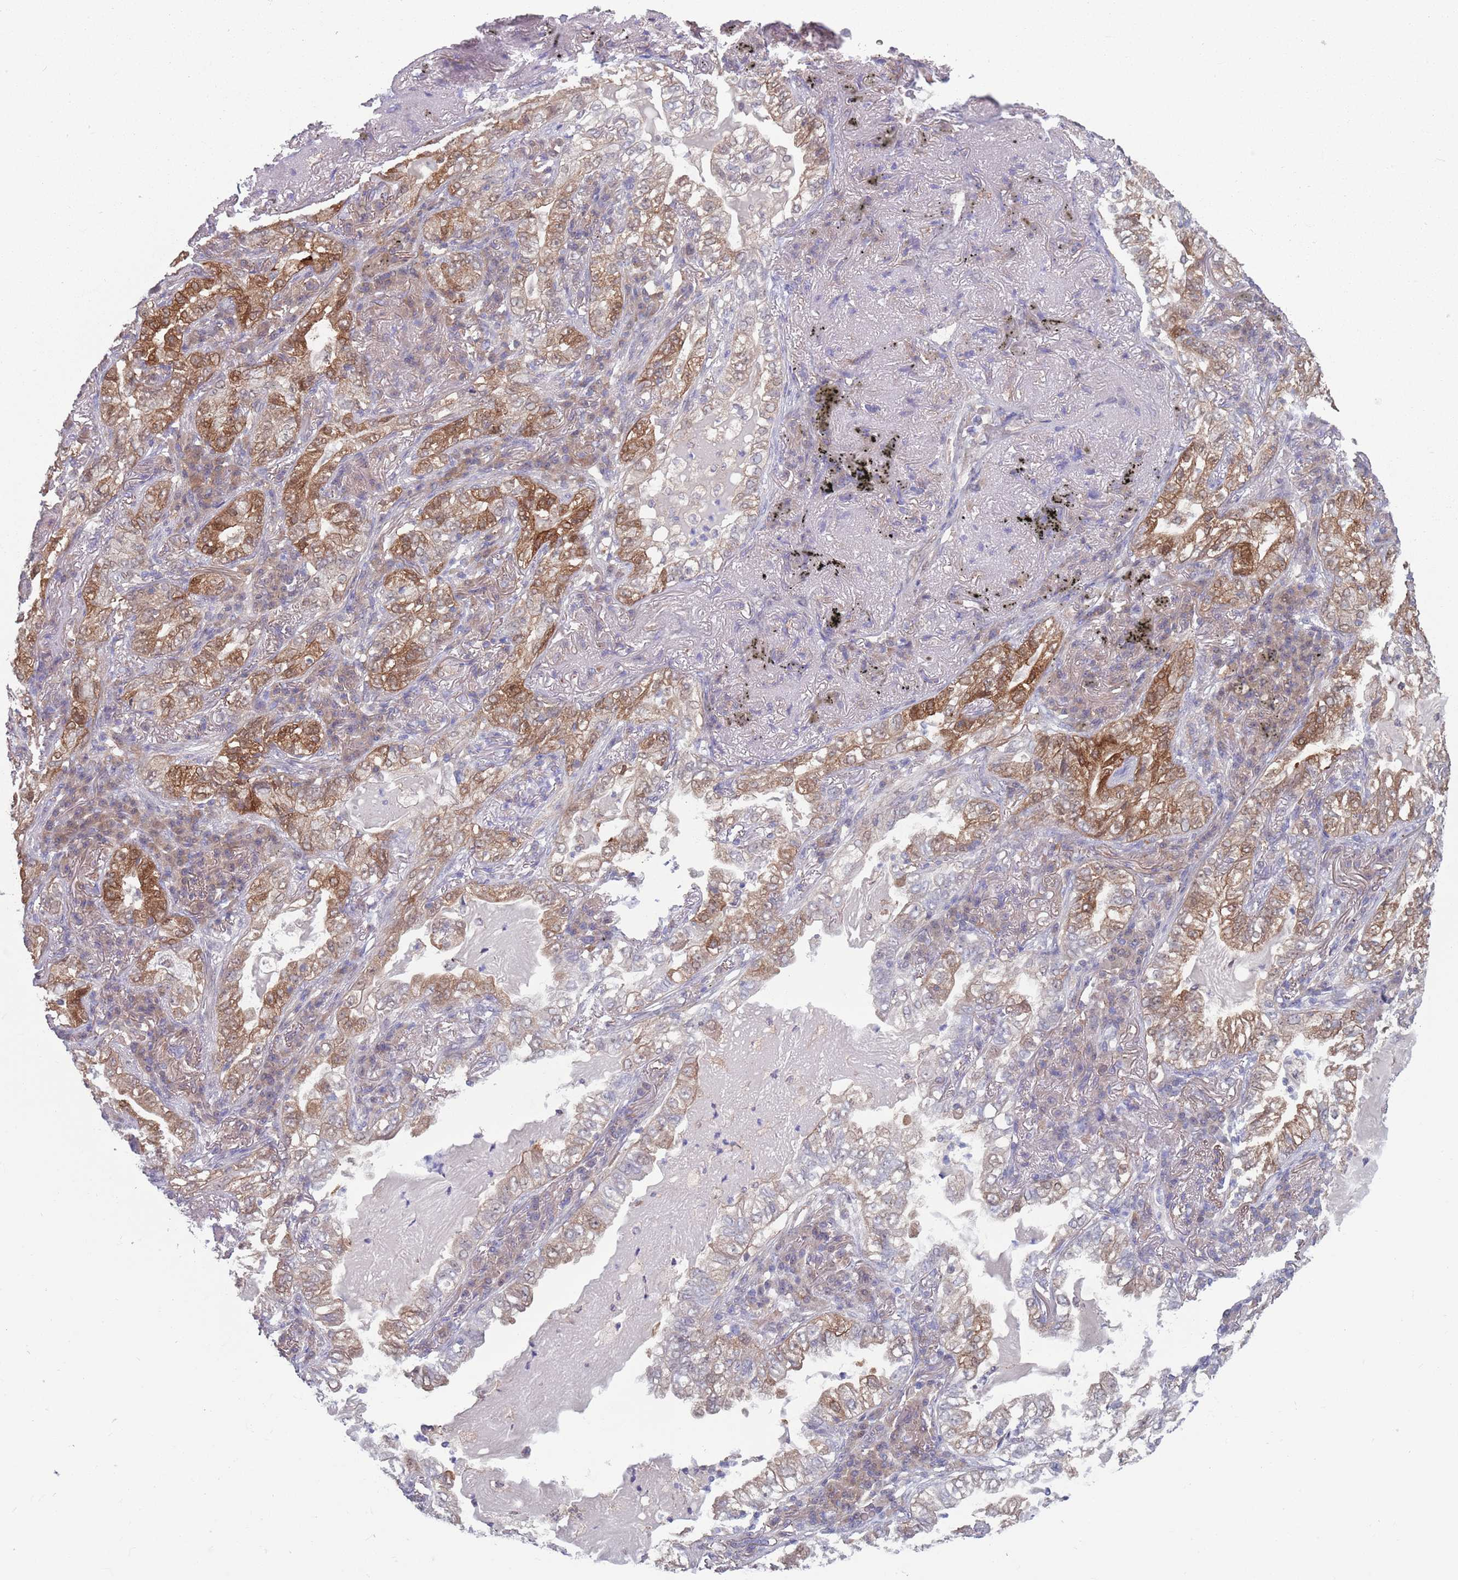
{"staining": {"intensity": "moderate", "quantity": ">75%", "location": "cytoplasmic/membranous,nuclear"}, "tissue": "lung cancer", "cell_type": "Tumor cells", "image_type": "cancer", "snomed": [{"axis": "morphology", "description": "Adenocarcinoma, NOS"}, {"axis": "topography", "description": "Lung"}], "caption": "The immunohistochemical stain highlights moderate cytoplasmic/membranous and nuclear positivity in tumor cells of lung cancer (adenocarcinoma) tissue.", "gene": "CLNS1A", "patient": {"sex": "female", "age": 73}}